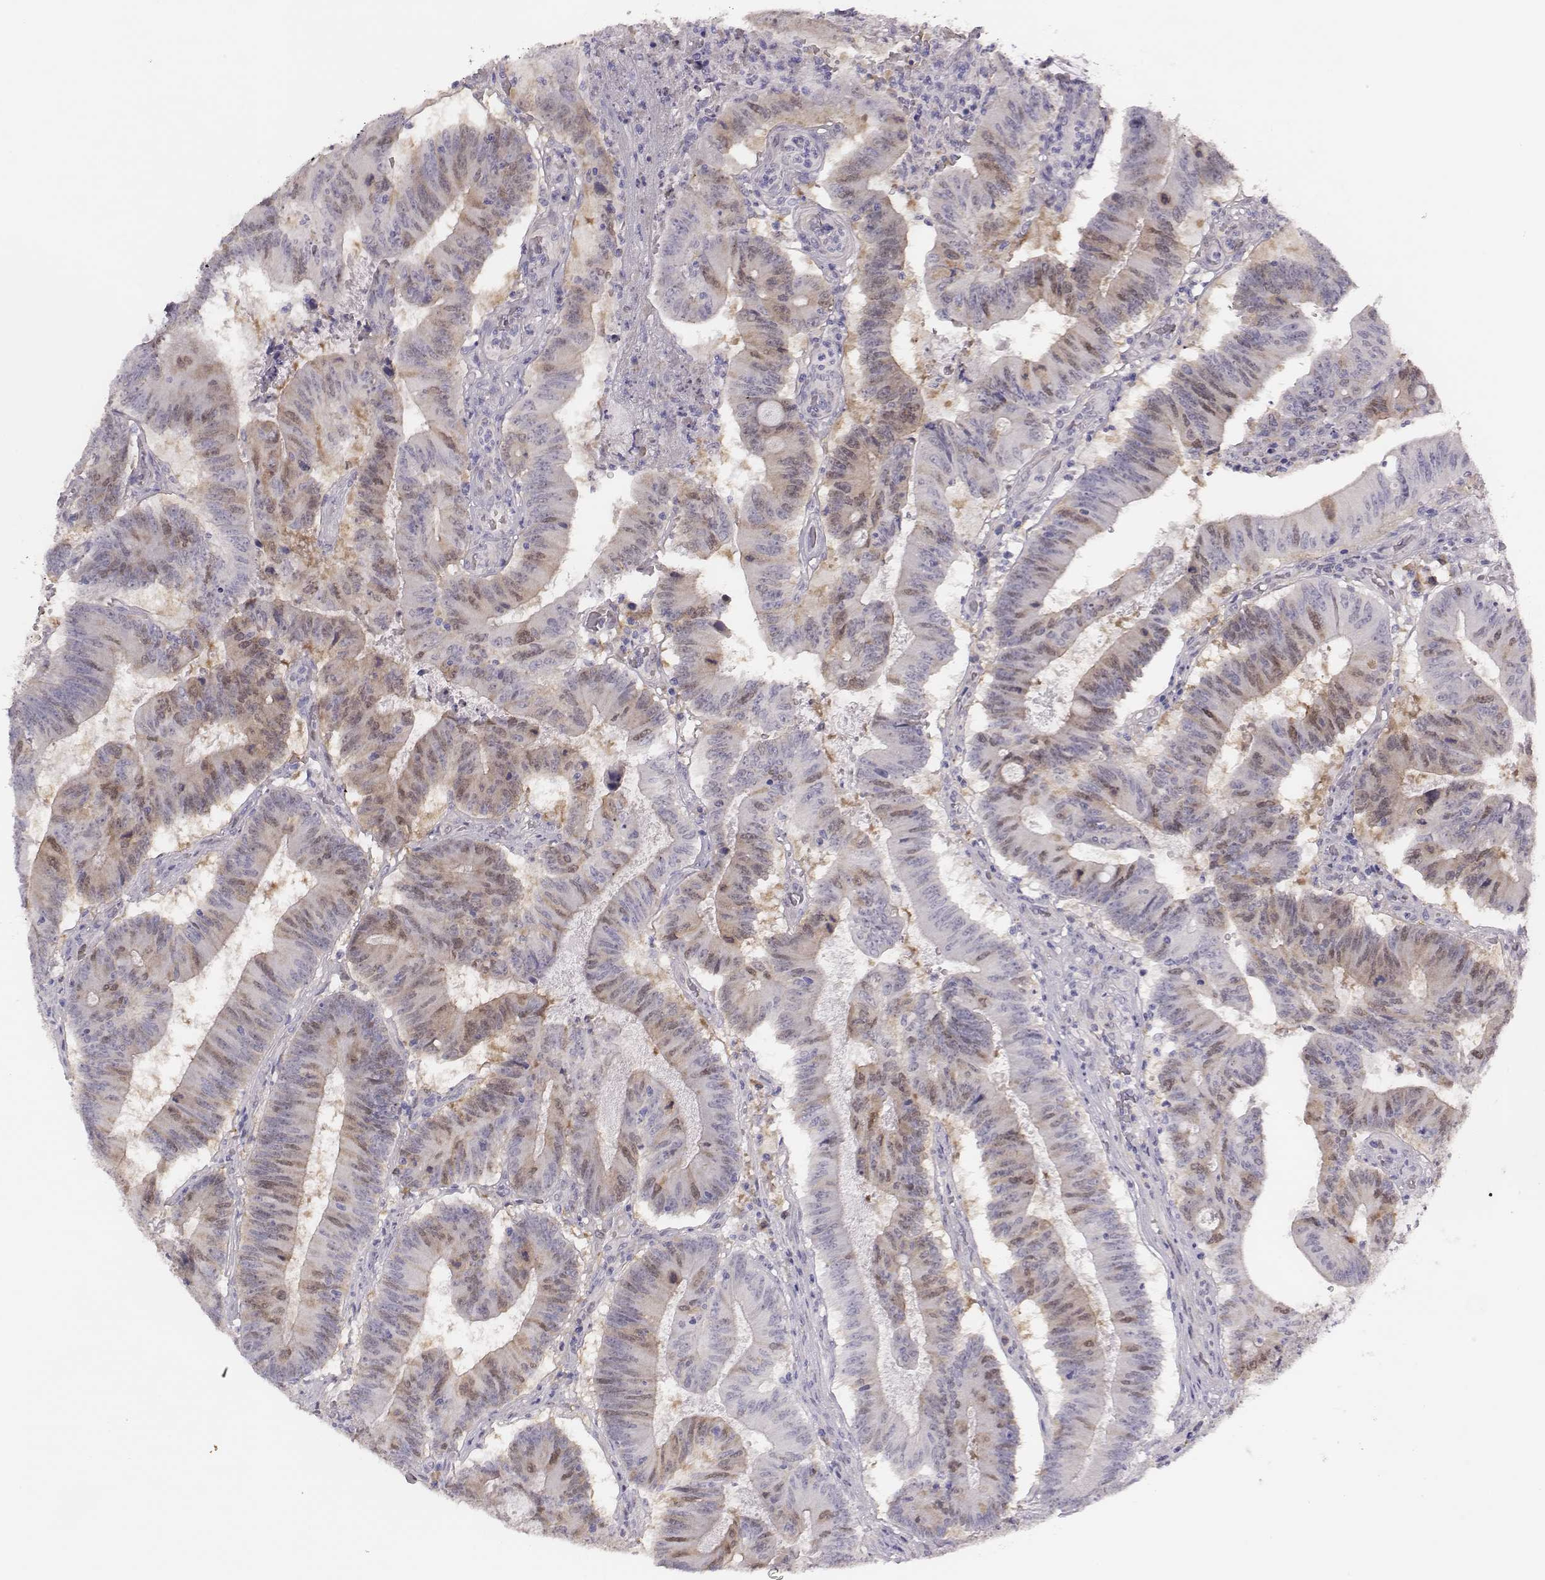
{"staining": {"intensity": "weak", "quantity": "25%-75%", "location": "cytoplasmic/membranous"}, "tissue": "colorectal cancer", "cell_type": "Tumor cells", "image_type": "cancer", "snomed": [{"axis": "morphology", "description": "Adenocarcinoma, NOS"}, {"axis": "topography", "description": "Colon"}], "caption": "Protein staining shows weak cytoplasmic/membranous expression in about 25%-75% of tumor cells in adenocarcinoma (colorectal). (IHC, brightfield microscopy, high magnification).", "gene": "PBK", "patient": {"sex": "female", "age": 70}}